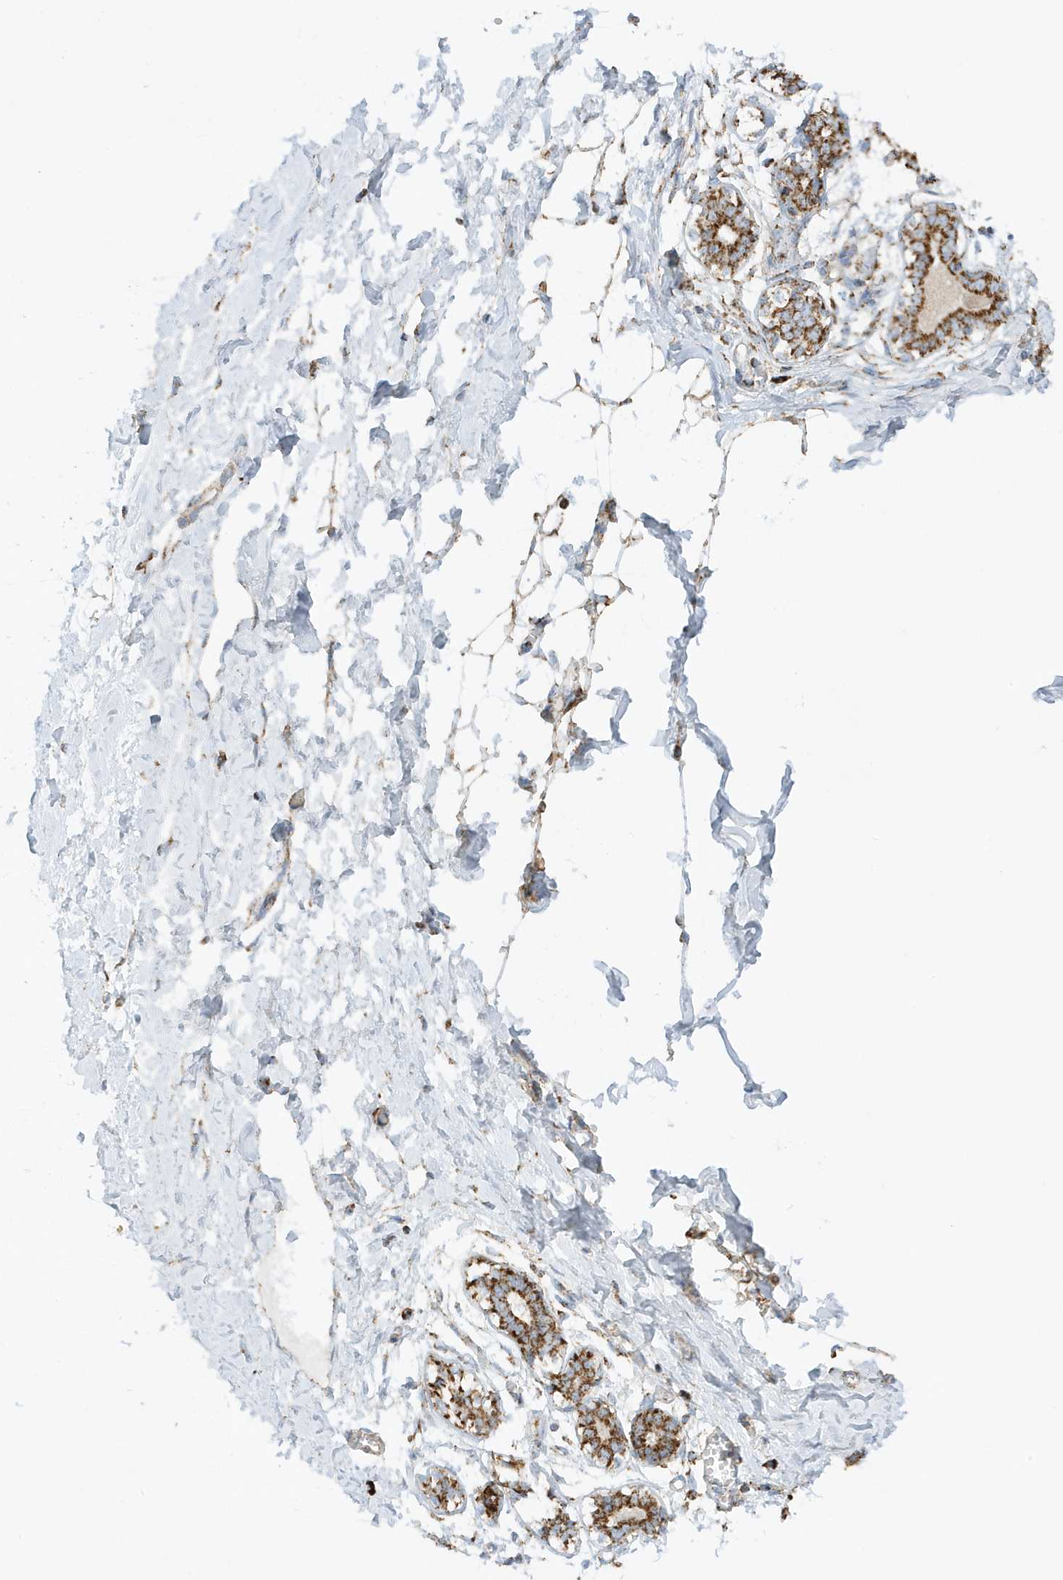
{"staining": {"intensity": "moderate", "quantity": "25%-75%", "location": "cytoplasmic/membranous"}, "tissue": "breast", "cell_type": "Adipocytes", "image_type": "normal", "snomed": [{"axis": "morphology", "description": "Normal tissue, NOS"}, {"axis": "topography", "description": "Breast"}], "caption": "Protein staining shows moderate cytoplasmic/membranous positivity in about 25%-75% of adipocytes in normal breast.", "gene": "ATP5ME", "patient": {"sex": "female", "age": 27}}